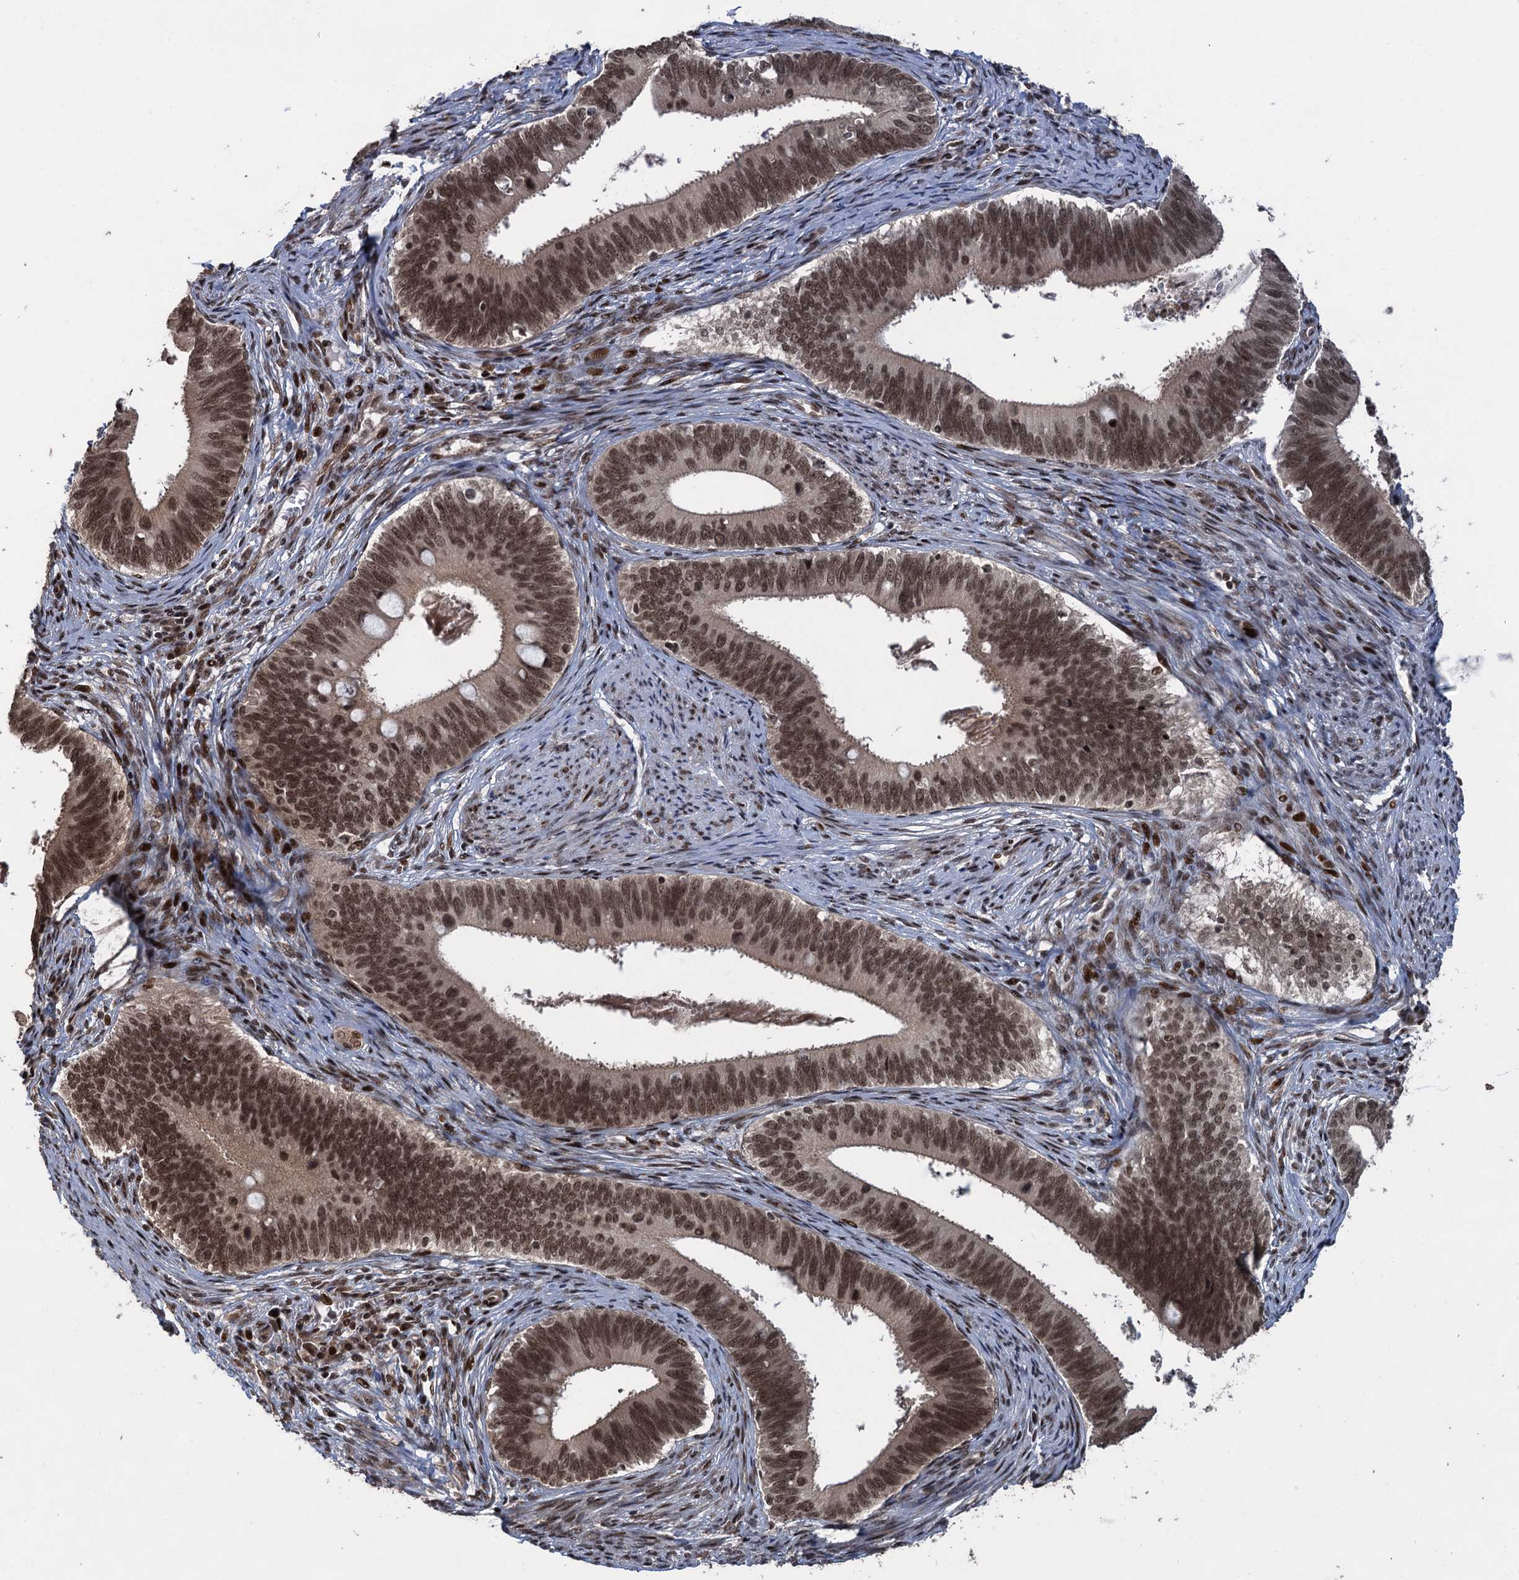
{"staining": {"intensity": "strong", "quantity": ">75%", "location": "cytoplasmic/membranous,nuclear"}, "tissue": "cervical cancer", "cell_type": "Tumor cells", "image_type": "cancer", "snomed": [{"axis": "morphology", "description": "Adenocarcinoma, NOS"}, {"axis": "topography", "description": "Cervix"}], "caption": "Cervical adenocarcinoma was stained to show a protein in brown. There is high levels of strong cytoplasmic/membranous and nuclear staining in approximately >75% of tumor cells.", "gene": "ZNF169", "patient": {"sex": "female", "age": 42}}